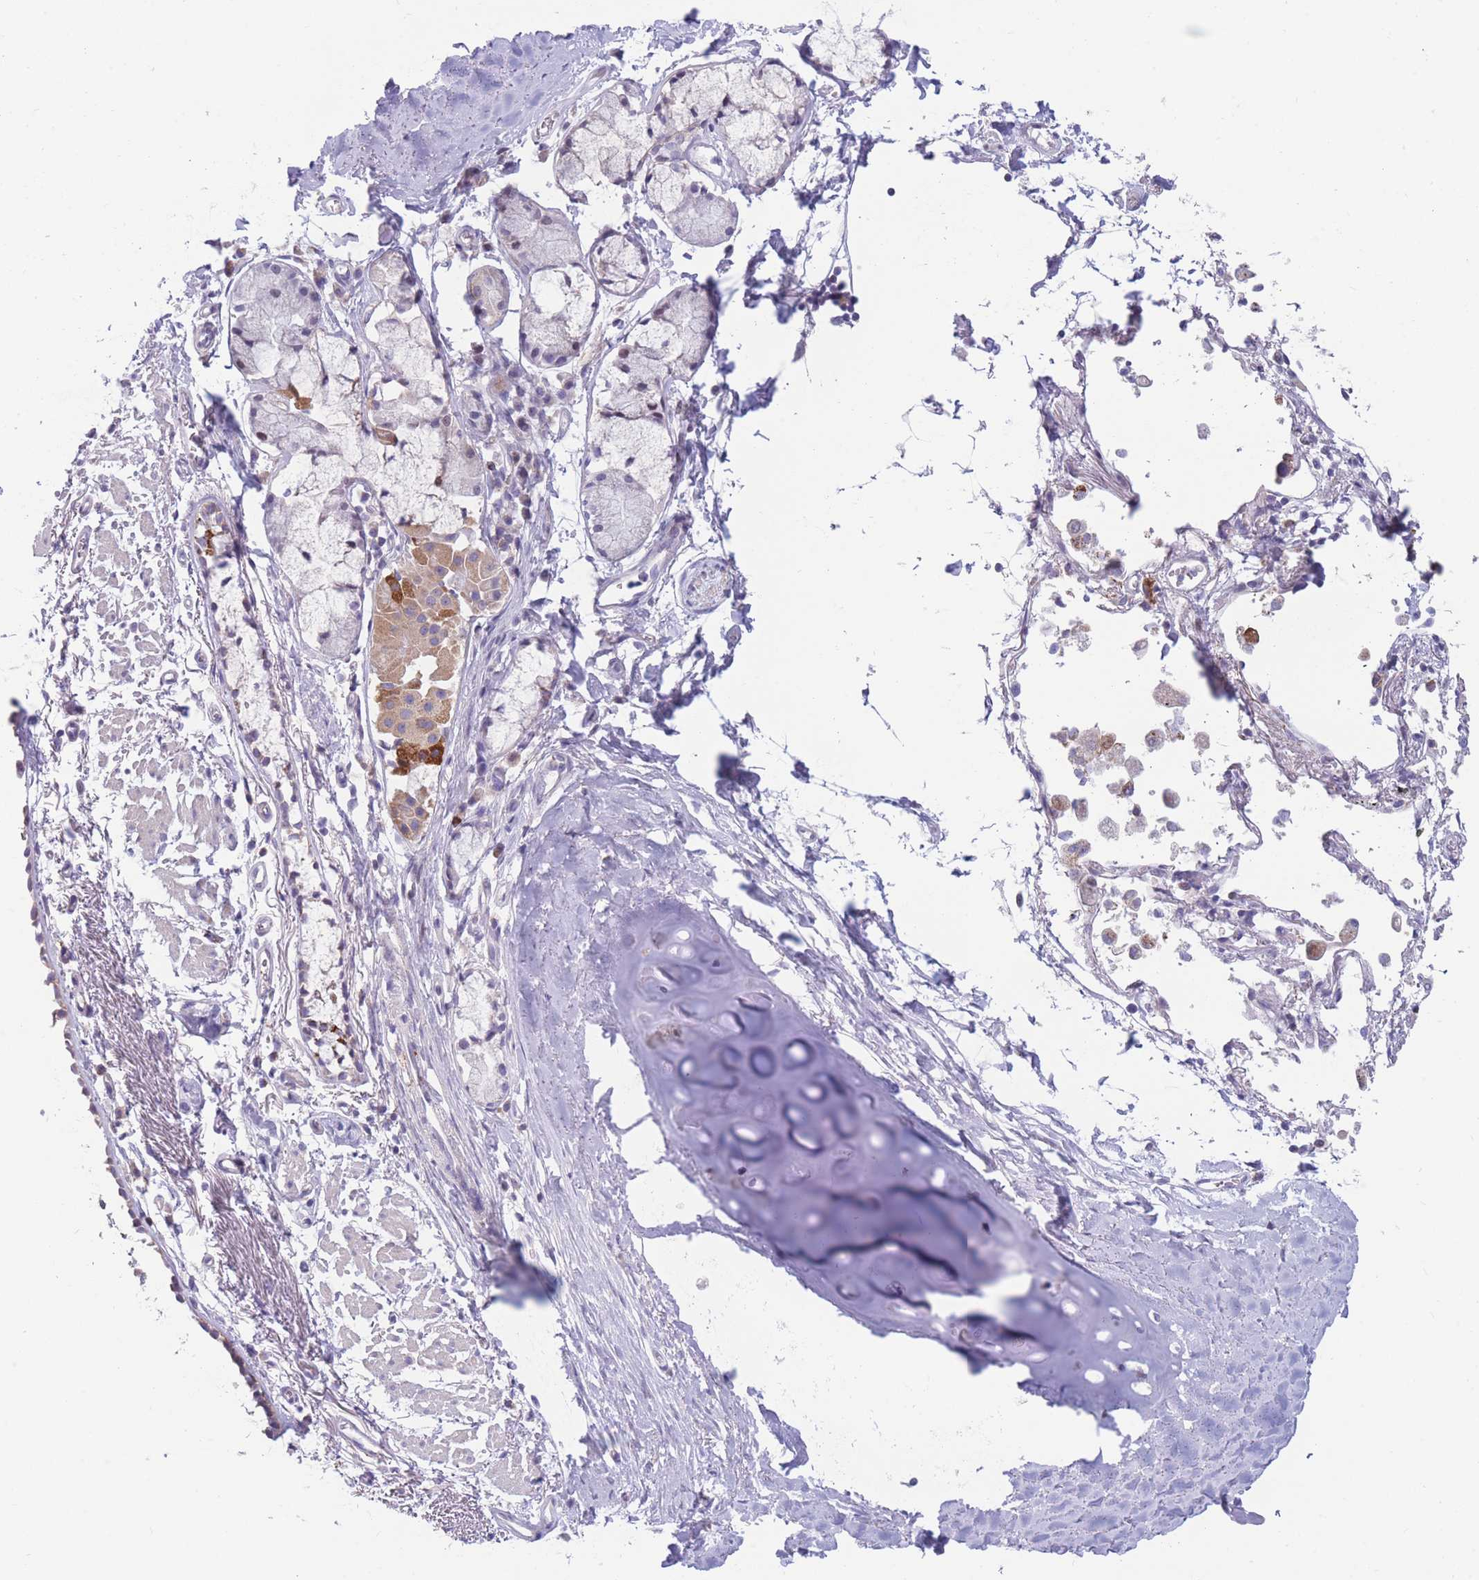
{"staining": {"intensity": "negative", "quantity": "none", "location": "none"}, "tissue": "adipose tissue", "cell_type": "Adipocytes", "image_type": "normal", "snomed": [{"axis": "morphology", "description": "Normal tissue, NOS"}, {"axis": "topography", "description": "Cartilage tissue"}], "caption": "Immunohistochemistry photomicrograph of unremarkable human adipose tissue stained for a protein (brown), which shows no positivity in adipocytes.", "gene": "PDE4A", "patient": {"sex": "male", "age": 73}}